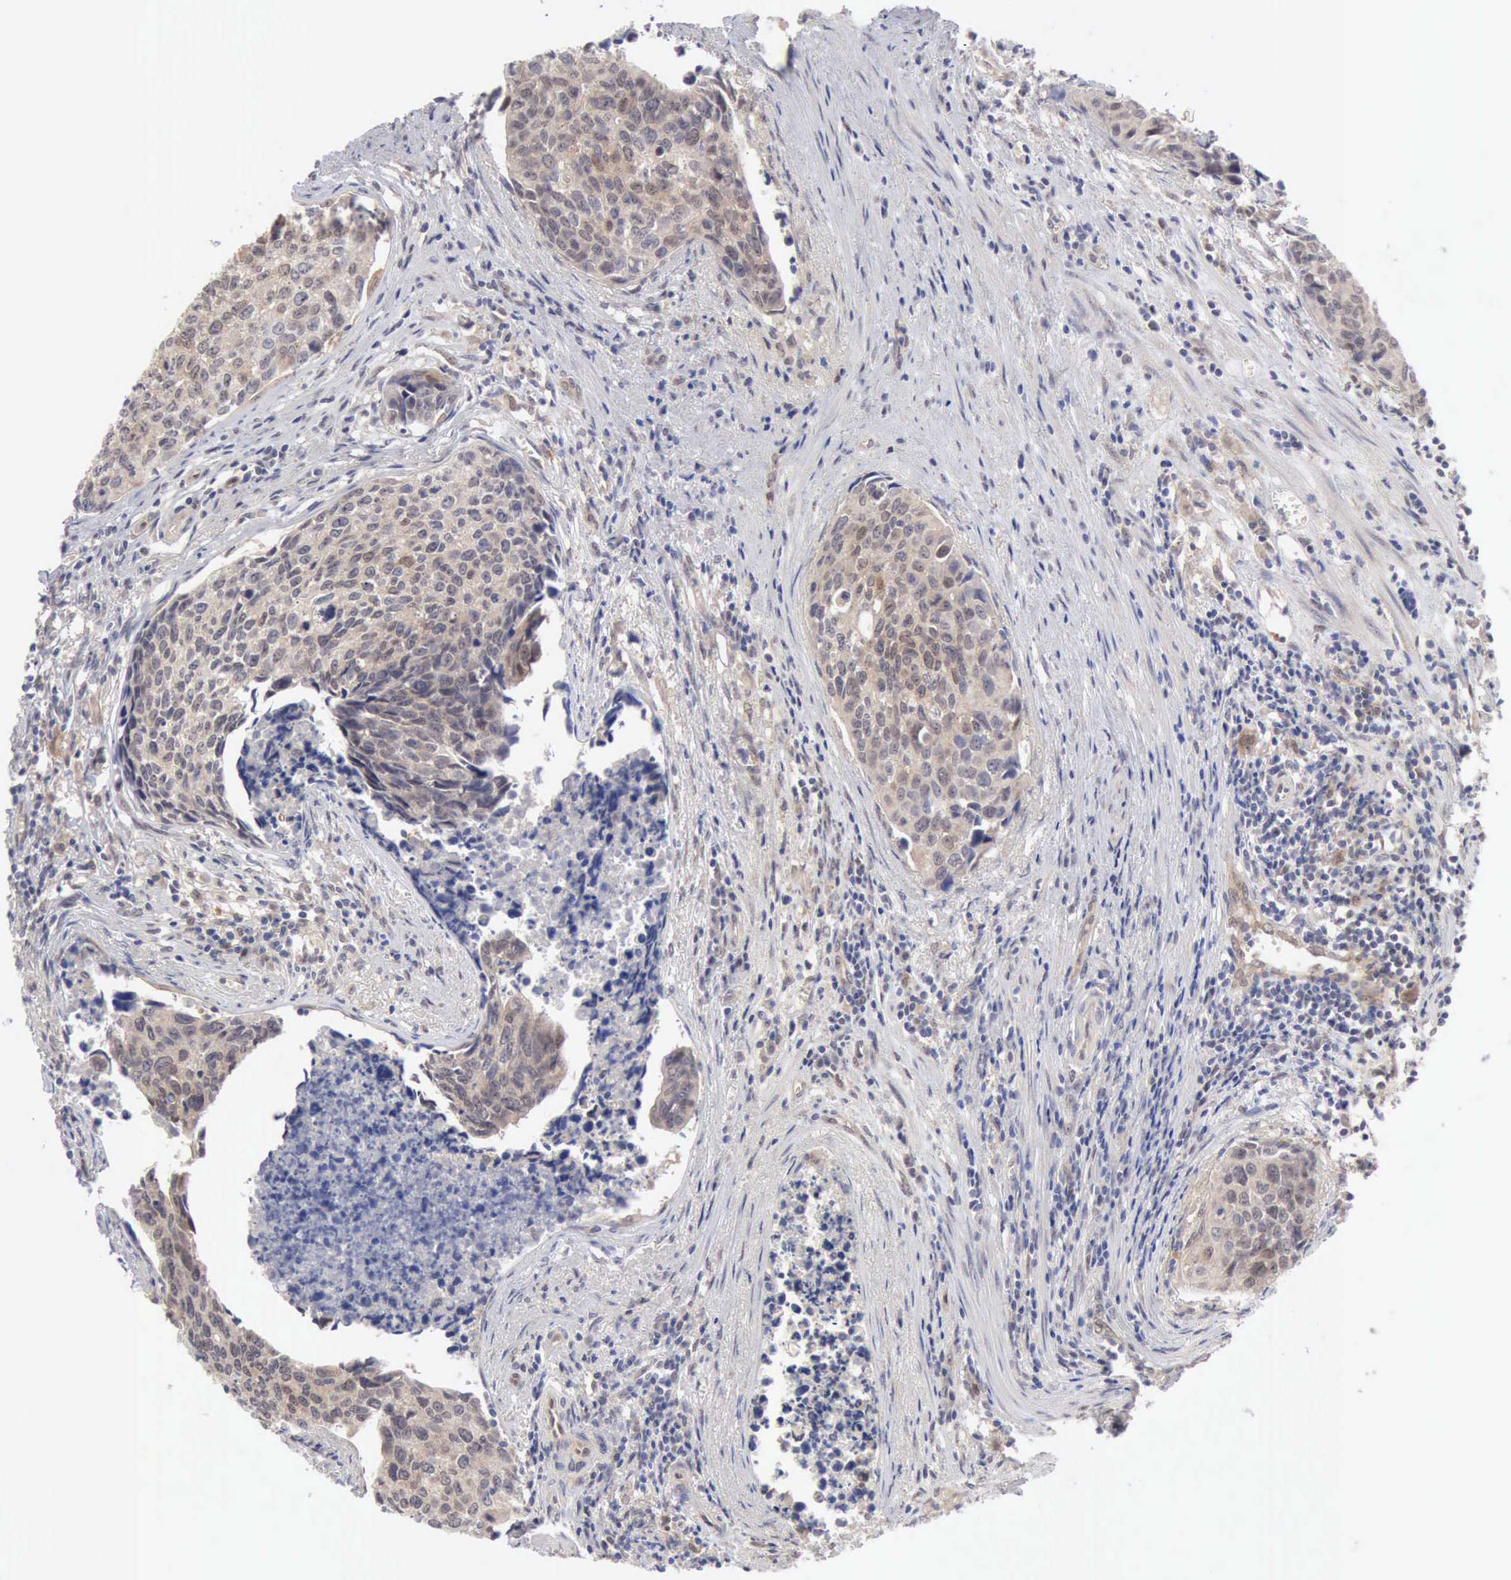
{"staining": {"intensity": "weak", "quantity": ">75%", "location": "cytoplasmic/membranous"}, "tissue": "urothelial cancer", "cell_type": "Tumor cells", "image_type": "cancer", "snomed": [{"axis": "morphology", "description": "Urothelial carcinoma, High grade"}, {"axis": "topography", "description": "Urinary bladder"}], "caption": "A brown stain shows weak cytoplasmic/membranous positivity of a protein in high-grade urothelial carcinoma tumor cells.", "gene": "PTGR2", "patient": {"sex": "male", "age": 81}}